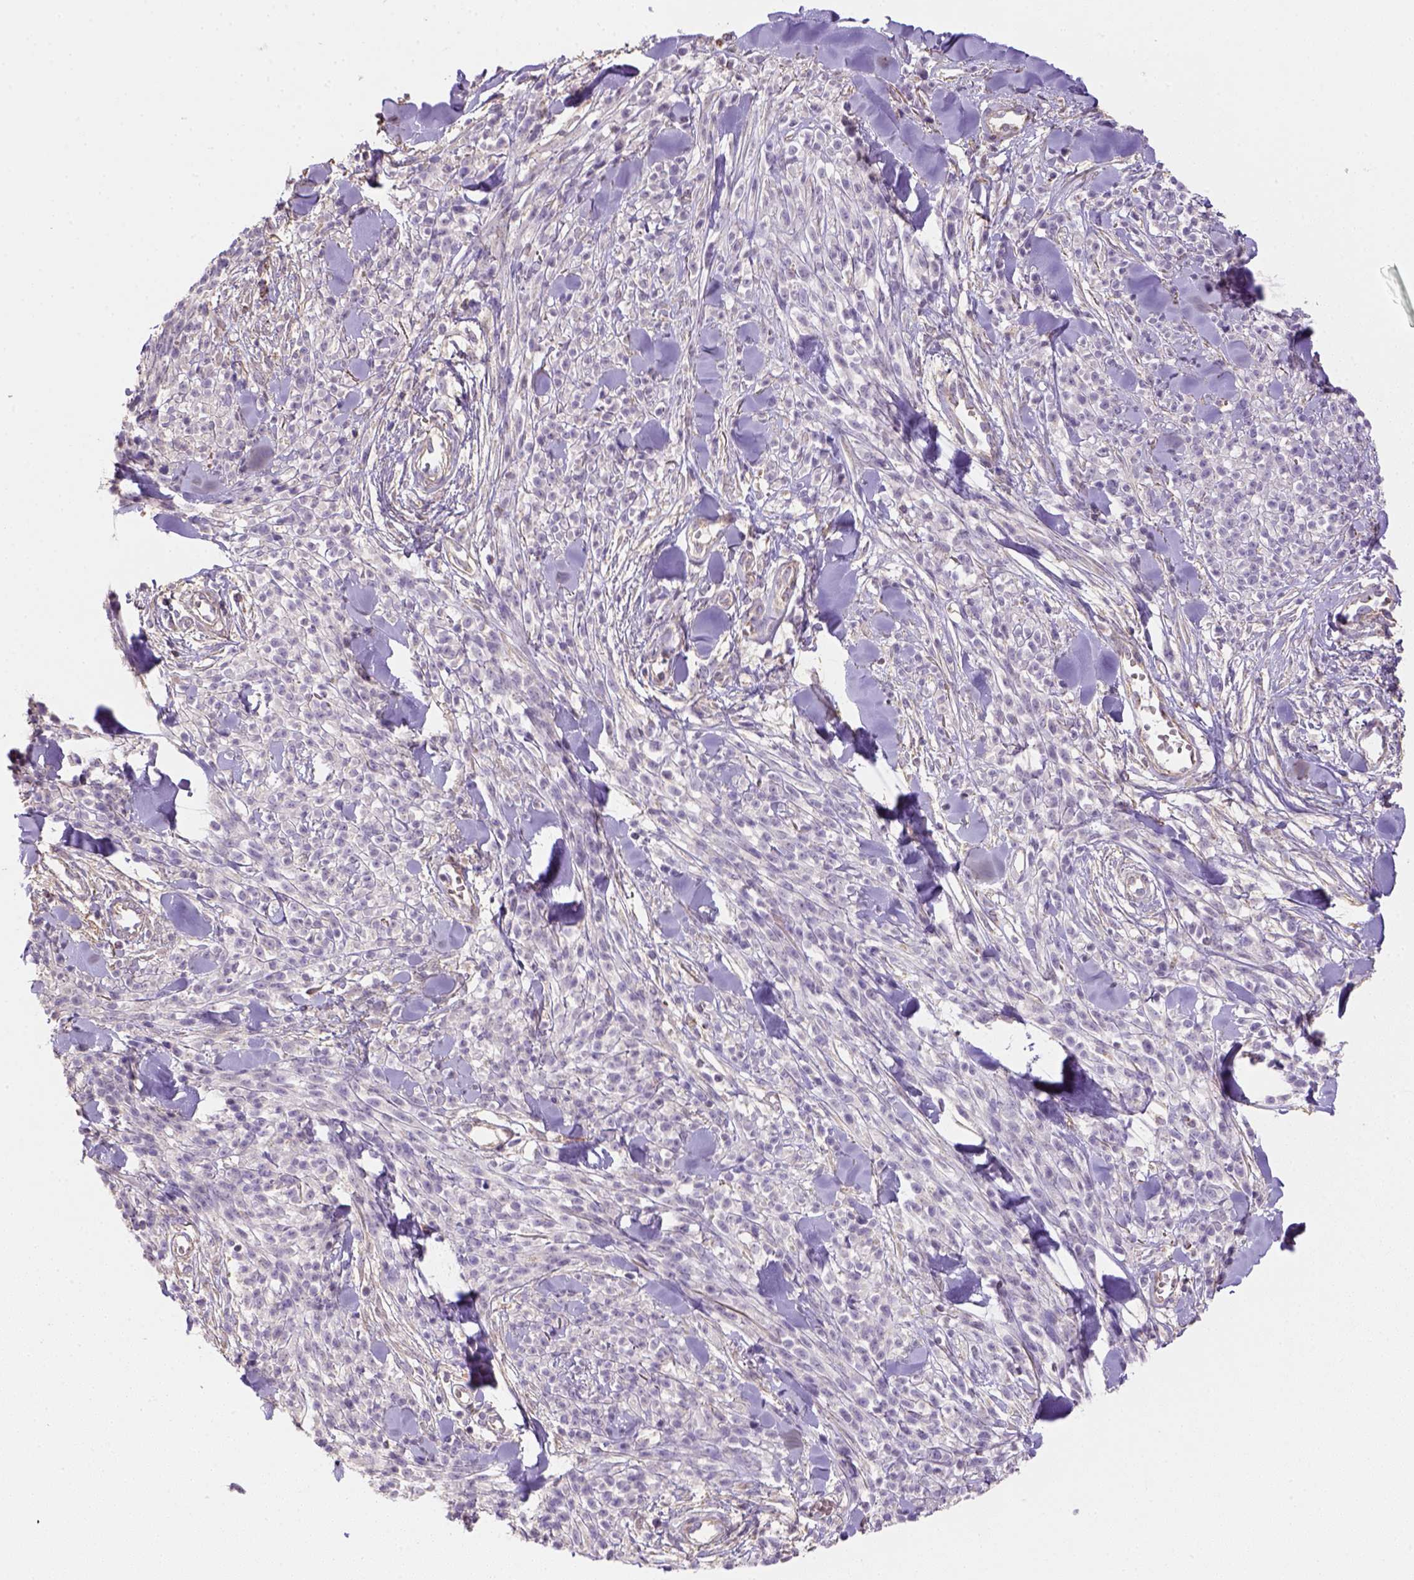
{"staining": {"intensity": "negative", "quantity": "none", "location": "none"}, "tissue": "melanoma", "cell_type": "Tumor cells", "image_type": "cancer", "snomed": [{"axis": "morphology", "description": "Malignant melanoma, NOS"}, {"axis": "topography", "description": "Skin"}, {"axis": "topography", "description": "Skin of trunk"}], "caption": "An immunohistochemistry (IHC) photomicrograph of melanoma is shown. There is no staining in tumor cells of melanoma. (Immunohistochemistry (ihc), brightfield microscopy, high magnification).", "gene": "HTRA1", "patient": {"sex": "male", "age": 74}}